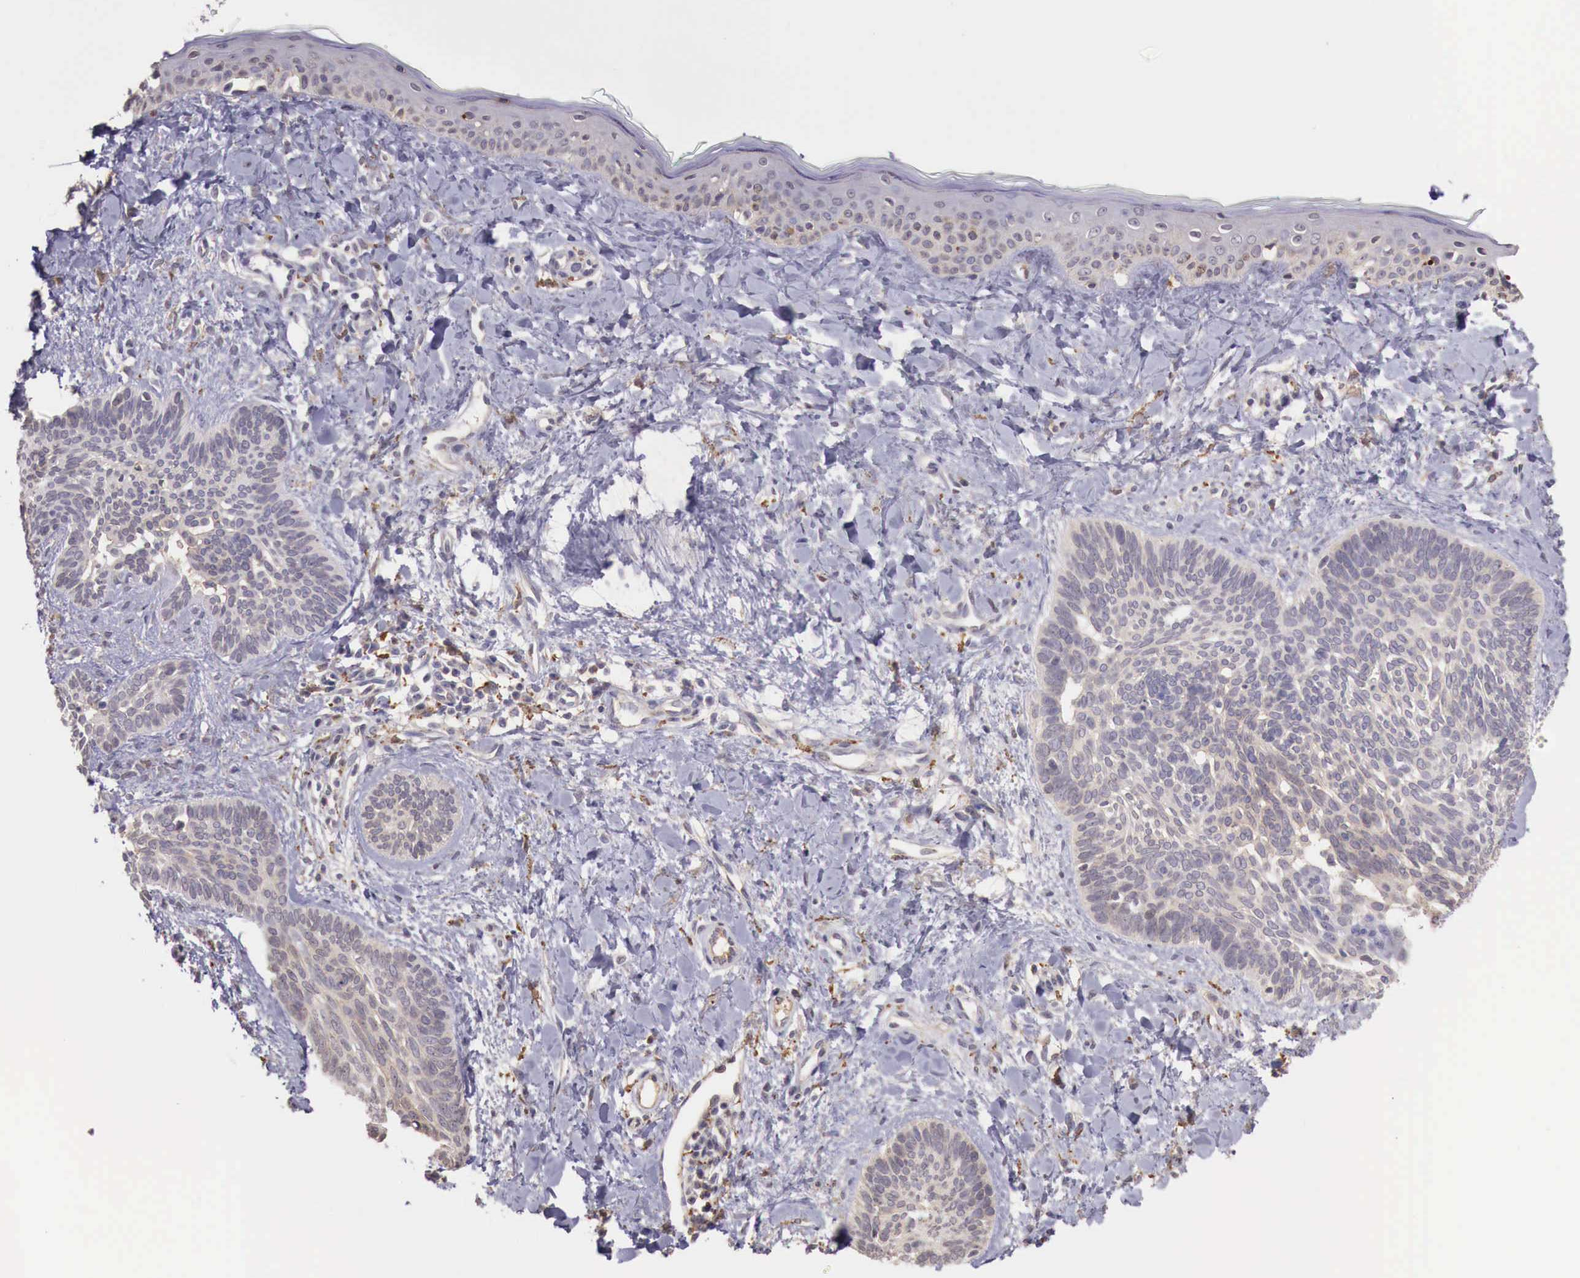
{"staining": {"intensity": "weak", "quantity": "25%-75%", "location": "cytoplasmic/membranous"}, "tissue": "skin cancer", "cell_type": "Tumor cells", "image_type": "cancer", "snomed": [{"axis": "morphology", "description": "Basal cell carcinoma"}, {"axis": "topography", "description": "Skin"}], "caption": "Tumor cells exhibit weak cytoplasmic/membranous expression in approximately 25%-75% of cells in basal cell carcinoma (skin). The protein is shown in brown color, while the nuclei are stained blue.", "gene": "CHRDL1", "patient": {"sex": "female", "age": 81}}